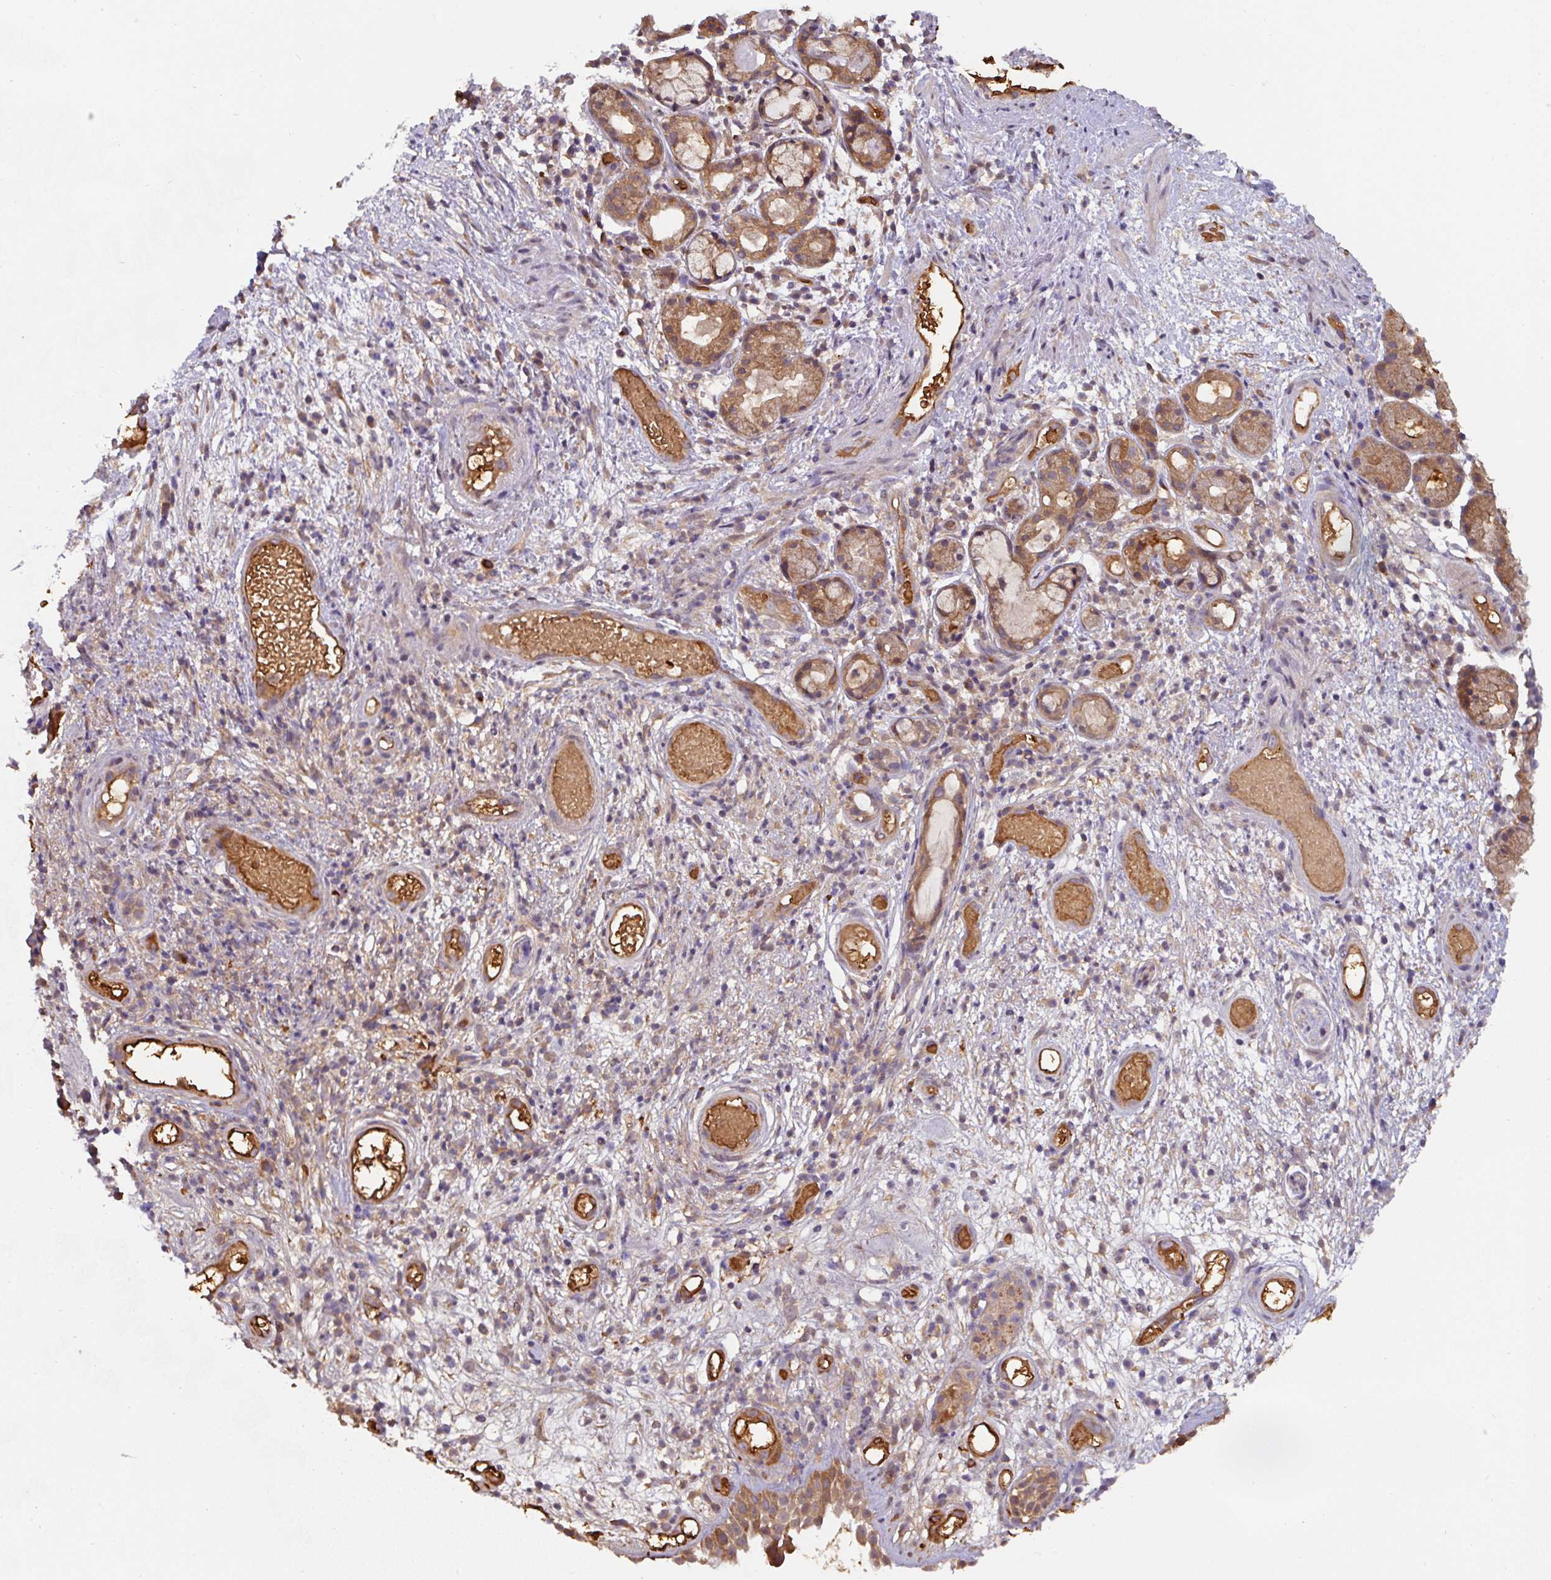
{"staining": {"intensity": "moderate", "quantity": ">75%", "location": "cytoplasmic/membranous"}, "tissue": "nasopharynx", "cell_type": "Respiratory epithelial cells", "image_type": "normal", "snomed": [{"axis": "morphology", "description": "Normal tissue, NOS"}, {"axis": "morphology", "description": "Inflammation, NOS"}, {"axis": "topography", "description": "Nasopharynx"}], "caption": "A brown stain highlights moderate cytoplasmic/membranous staining of a protein in respiratory epithelial cells of normal nasopharynx. (Brightfield microscopy of DAB IHC at high magnification).", "gene": "ST13", "patient": {"sex": "male", "age": 54}}